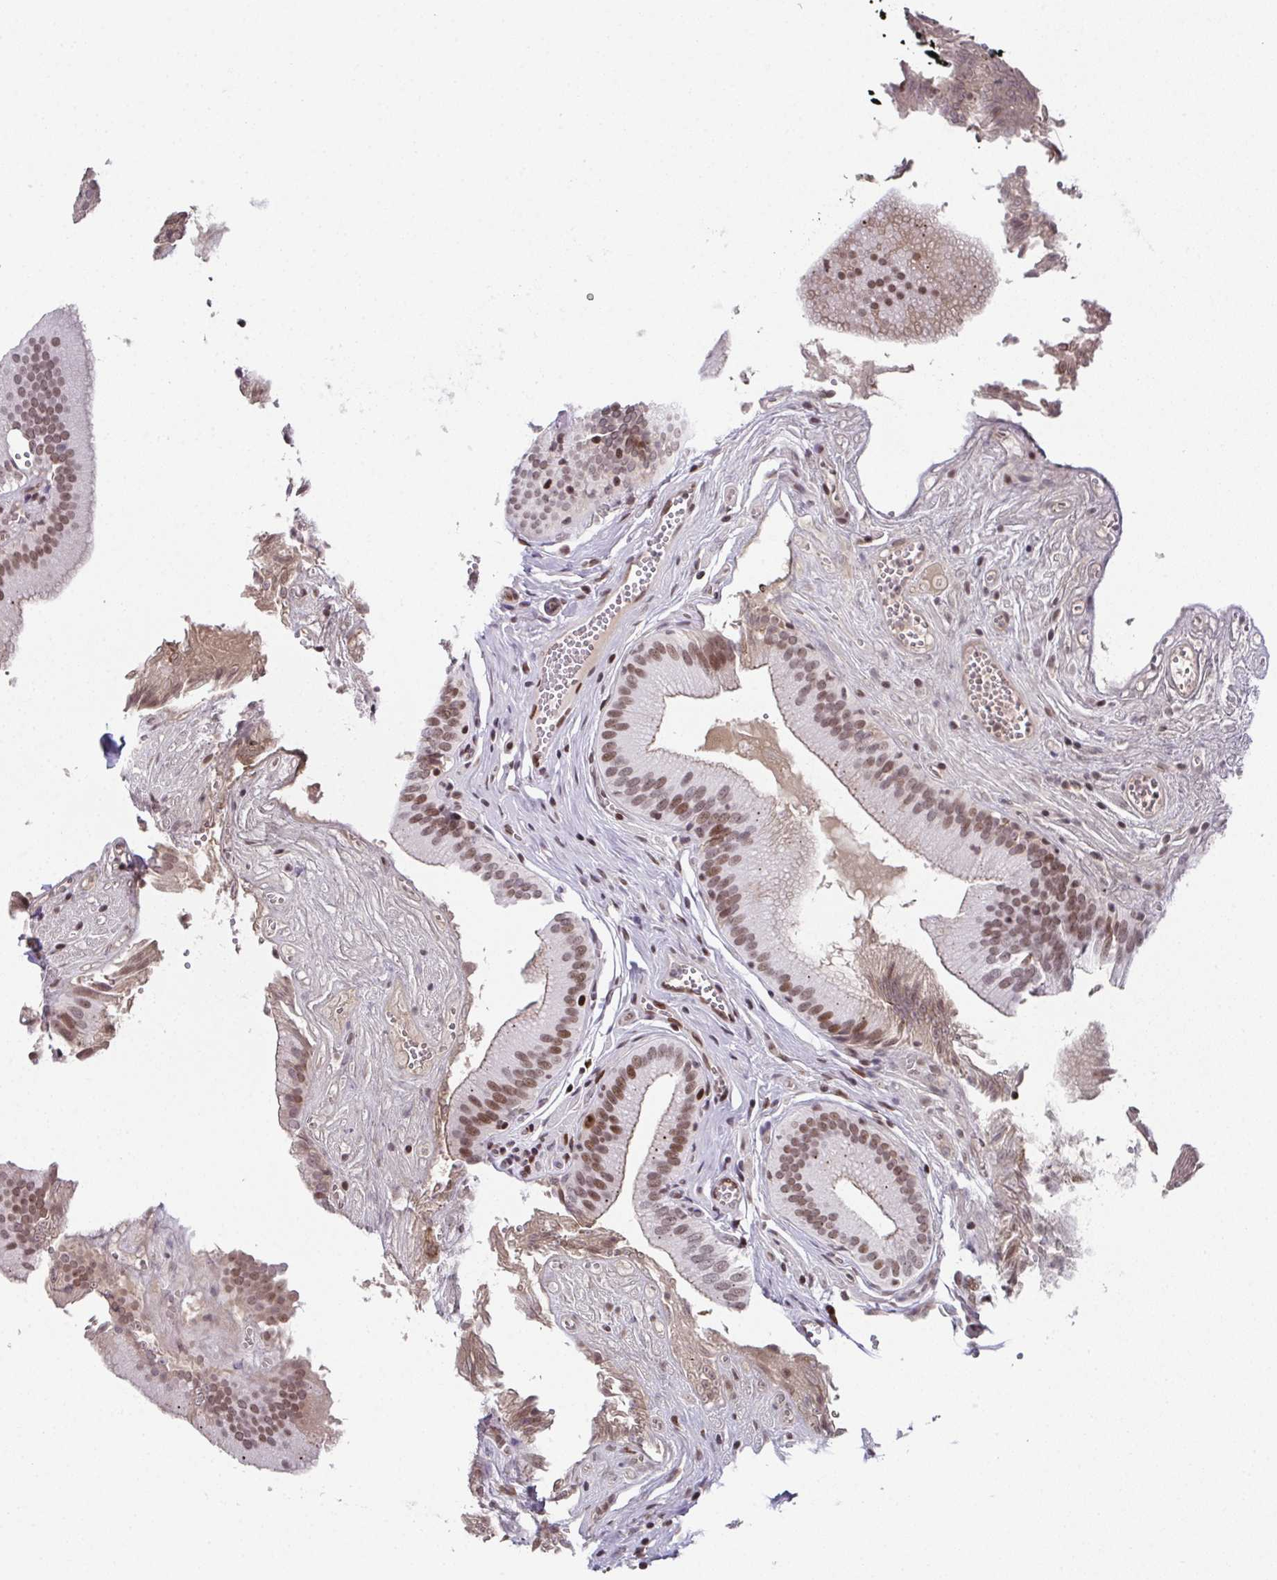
{"staining": {"intensity": "moderate", "quantity": ">75%", "location": "cytoplasmic/membranous,nuclear"}, "tissue": "gallbladder", "cell_type": "Glandular cells", "image_type": "normal", "snomed": [{"axis": "morphology", "description": "Normal tissue, NOS"}, {"axis": "topography", "description": "Gallbladder"}, {"axis": "topography", "description": "Peripheral nerve tissue"}], "caption": "Moderate cytoplasmic/membranous,nuclear staining is present in about >75% of glandular cells in benign gallbladder.", "gene": "RB1", "patient": {"sex": "male", "age": 17}}